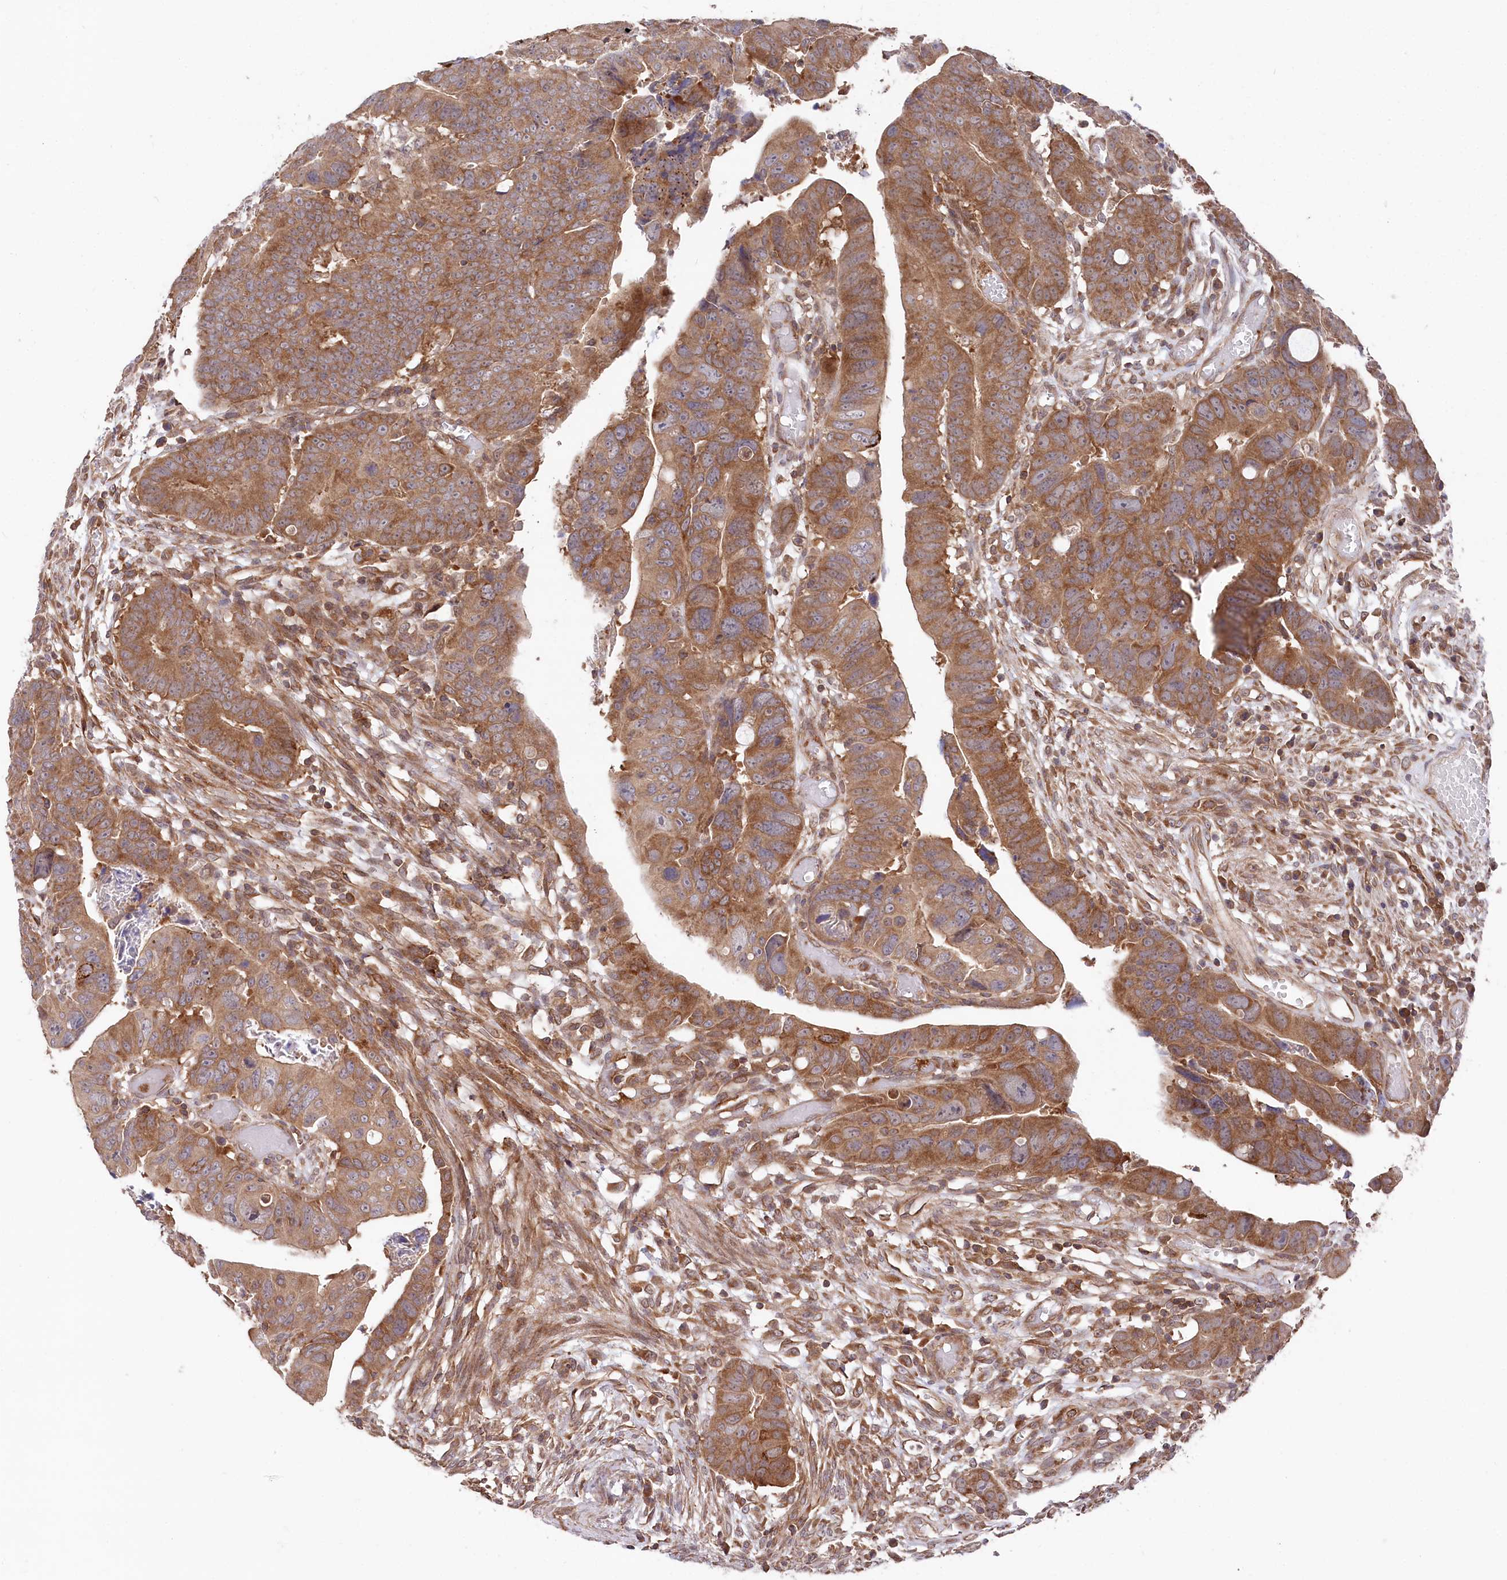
{"staining": {"intensity": "moderate", "quantity": ">75%", "location": "cytoplasmic/membranous"}, "tissue": "colorectal cancer", "cell_type": "Tumor cells", "image_type": "cancer", "snomed": [{"axis": "morphology", "description": "Adenocarcinoma, NOS"}, {"axis": "topography", "description": "Rectum"}], "caption": "A micrograph of adenocarcinoma (colorectal) stained for a protein demonstrates moderate cytoplasmic/membranous brown staining in tumor cells. (IHC, brightfield microscopy, high magnification).", "gene": "PPP1R21", "patient": {"sex": "female", "age": 65}}